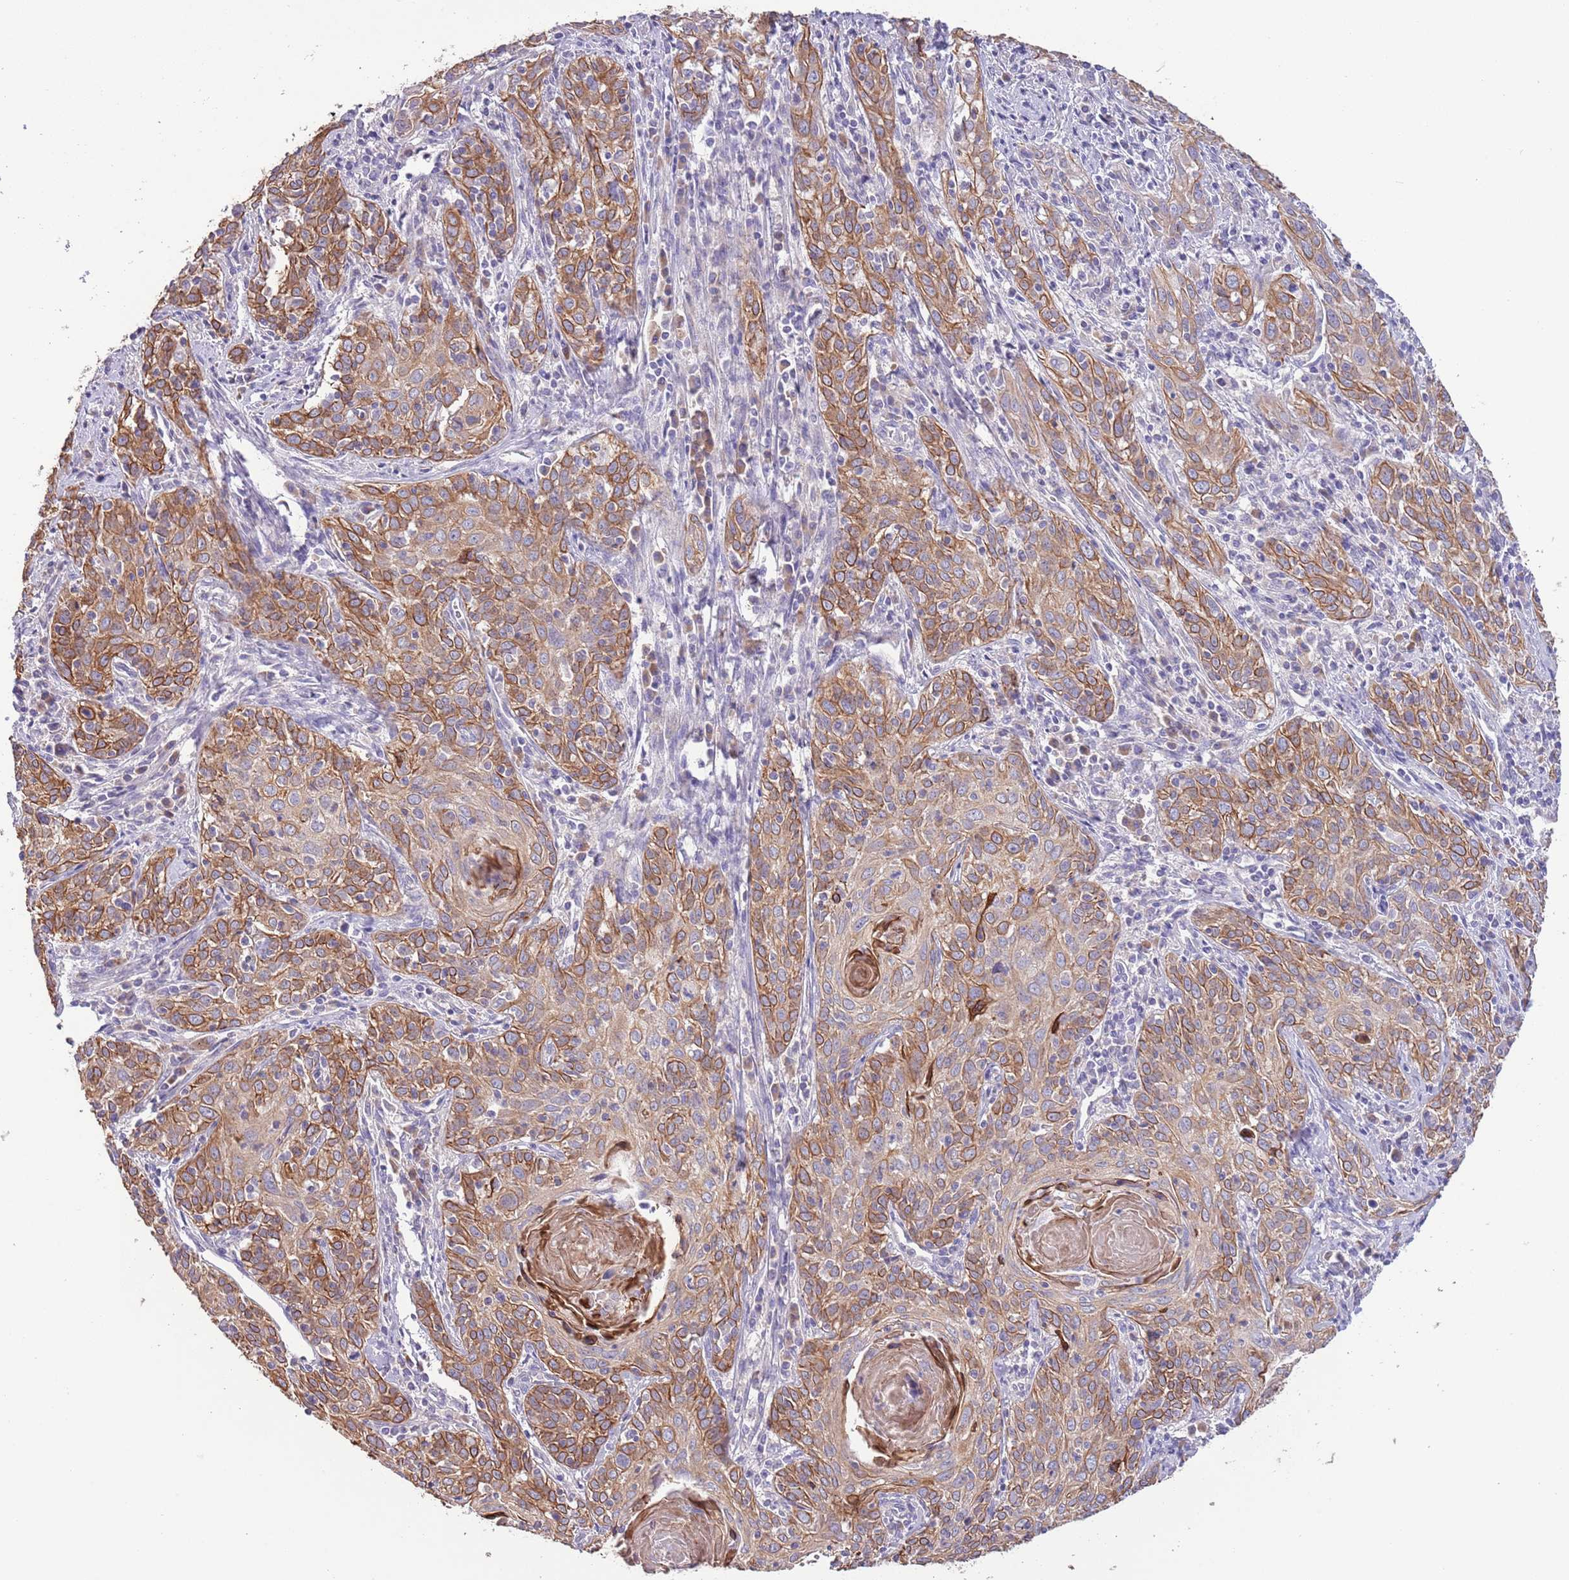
{"staining": {"intensity": "moderate", "quantity": "25%-75%", "location": "cytoplasmic/membranous"}, "tissue": "cervical cancer", "cell_type": "Tumor cells", "image_type": "cancer", "snomed": [{"axis": "morphology", "description": "Squamous cell carcinoma, NOS"}, {"axis": "topography", "description": "Cervix"}], "caption": "A brown stain shows moderate cytoplasmic/membranous positivity of a protein in human cervical cancer (squamous cell carcinoma) tumor cells. The staining is performed using DAB brown chromogen to label protein expression. The nuclei are counter-stained blue using hematoxylin.", "gene": "ZNF658", "patient": {"sex": "female", "age": 57}}